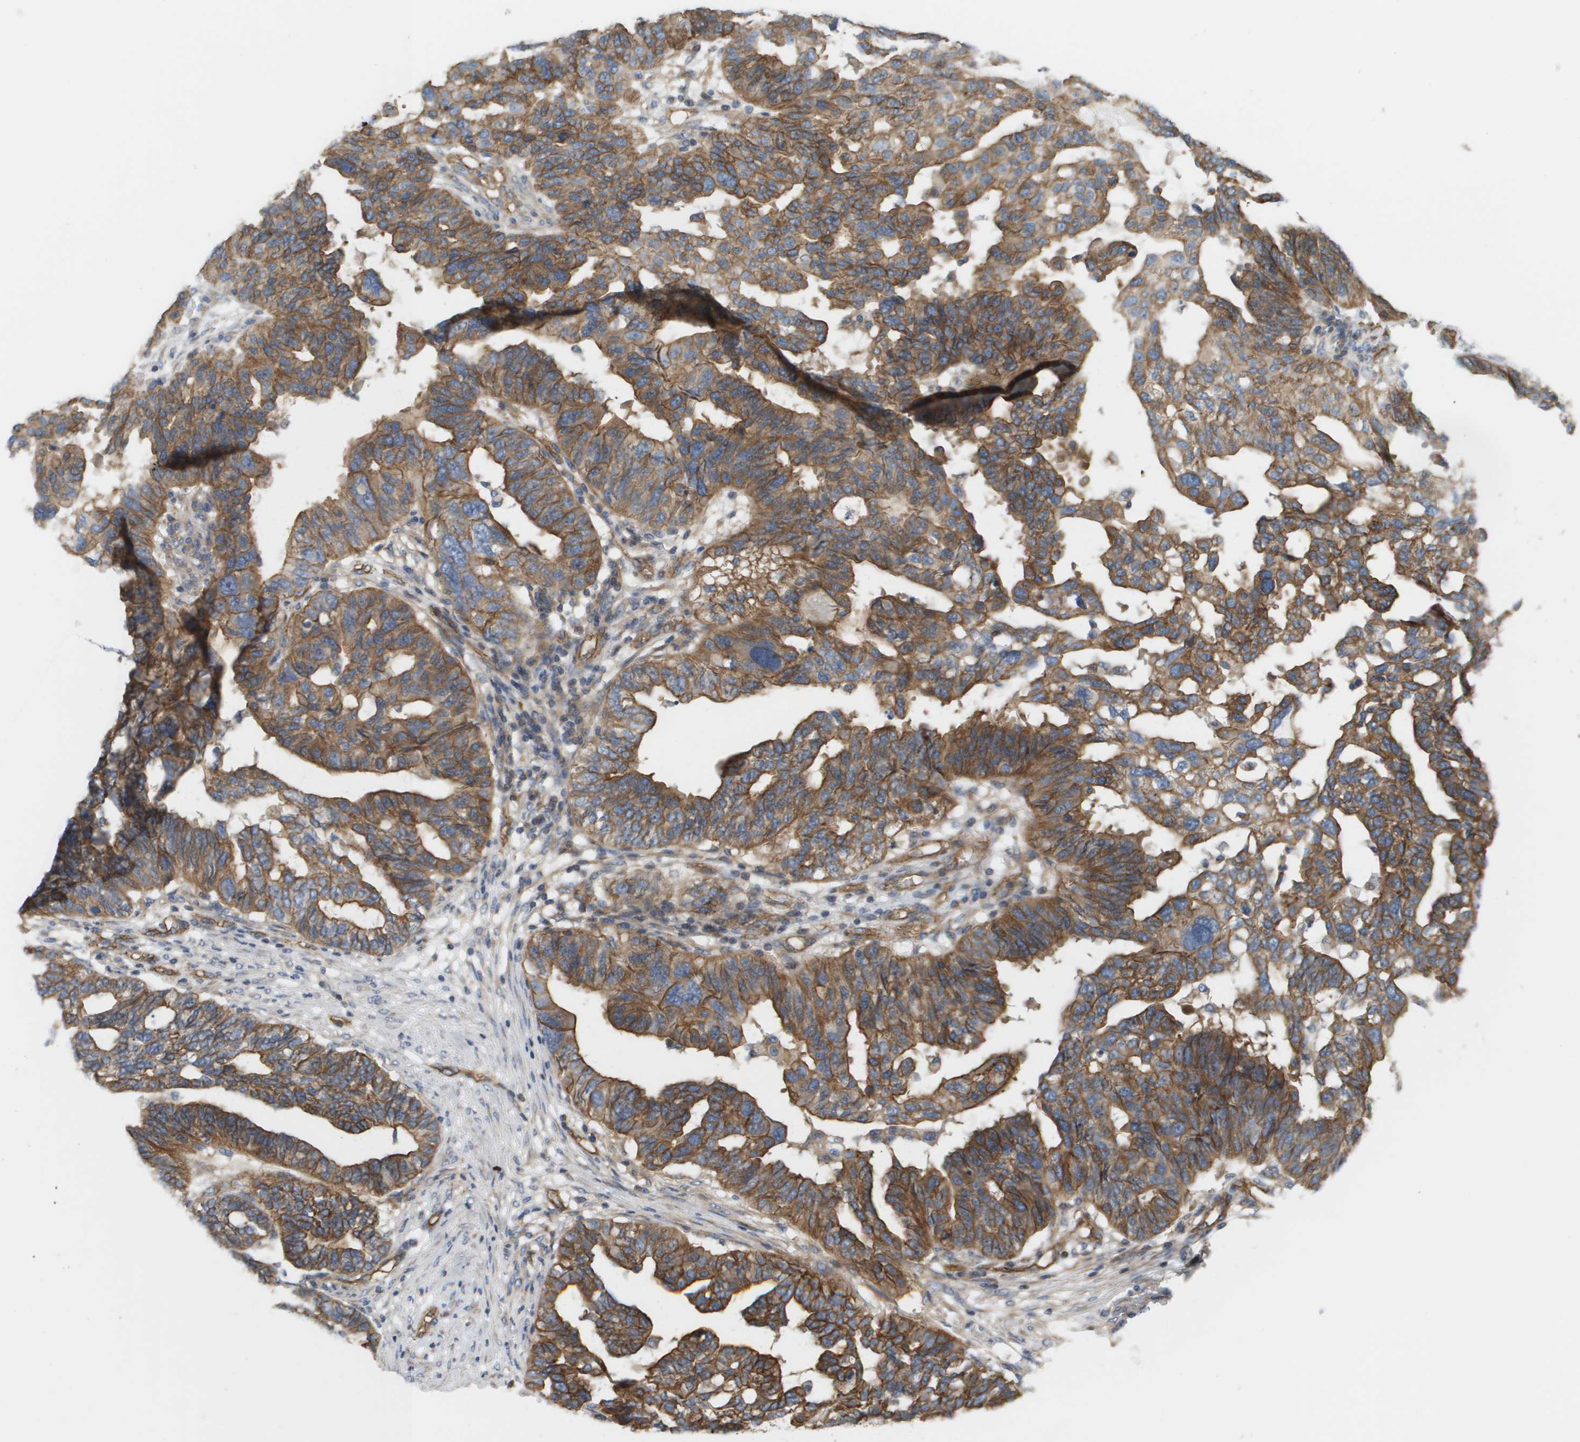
{"staining": {"intensity": "moderate", "quantity": ">75%", "location": "cytoplasmic/membranous"}, "tissue": "ovarian cancer", "cell_type": "Tumor cells", "image_type": "cancer", "snomed": [{"axis": "morphology", "description": "Cystadenocarcinoma, serous, NOS"}, {"axis": "topography", "description": "Ovary"}], "caption": "Immunohistochemical staining of serous cystadenocarcinoma (ovarian) shows moderate cytoplasmic/membranous protein staining in about >75% of tumor cells.", "gene": "SGMS2", "patient": {"sex": "female", "age": 59}}